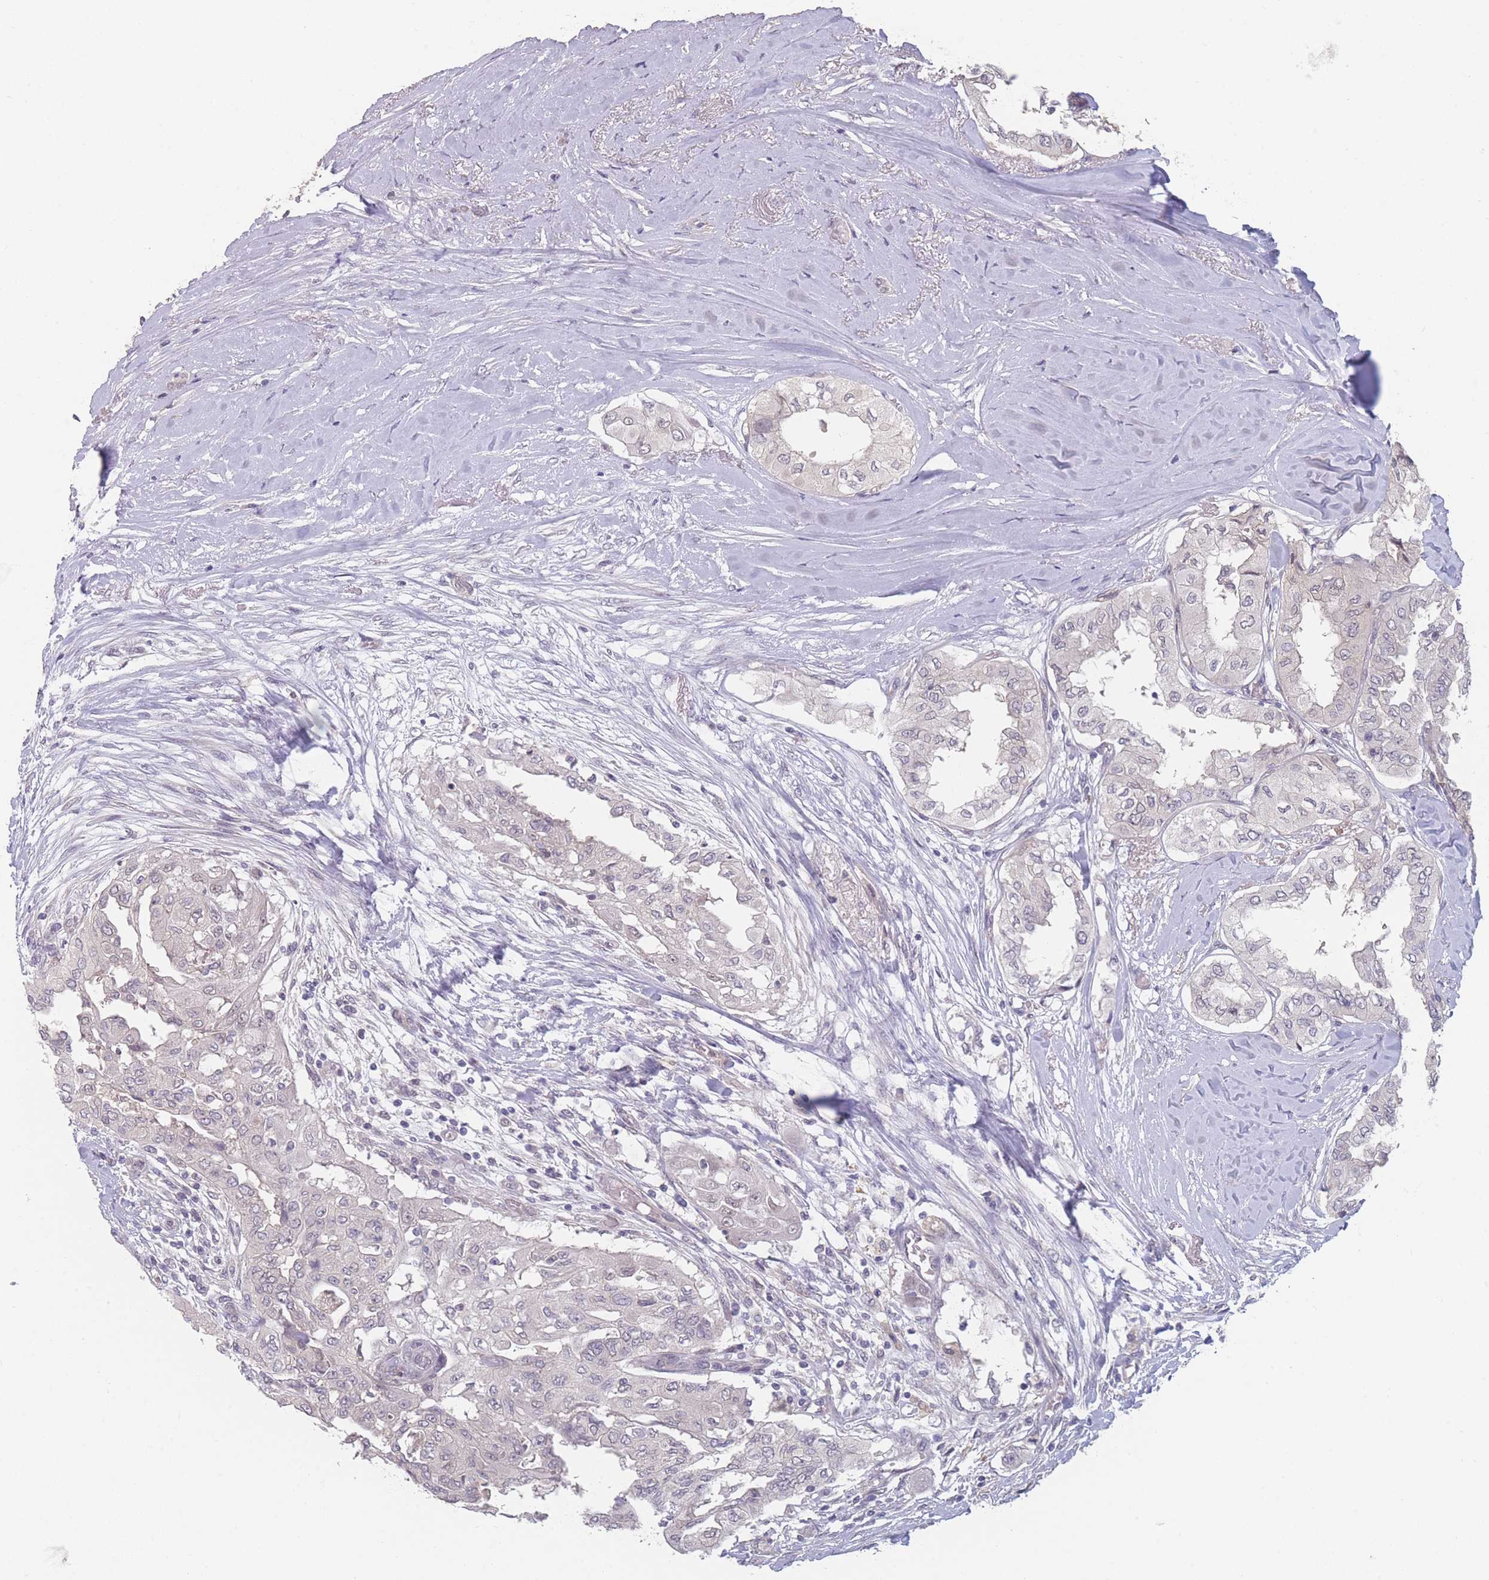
{"staining": {"intensity": "negative", "quantity": "none", "location": "none"}, "tissue": "thyroid cancer", "cell_type": "Tumor cells", "image_type": "cancer", "snomed": [{"axis": "morphology", "description": "Papillary adenocarcinoma, NOS"}, {"axis": "topography", "description": "Thyroid gland"}], "caption": "Thyroid papillary adenocarcinoma stained for a protein using immunohistochemistry (IHC) reveals no staining tumor cells.", "gene": "ANKRD10", "patient": {"sex": "female", "age": 59}}